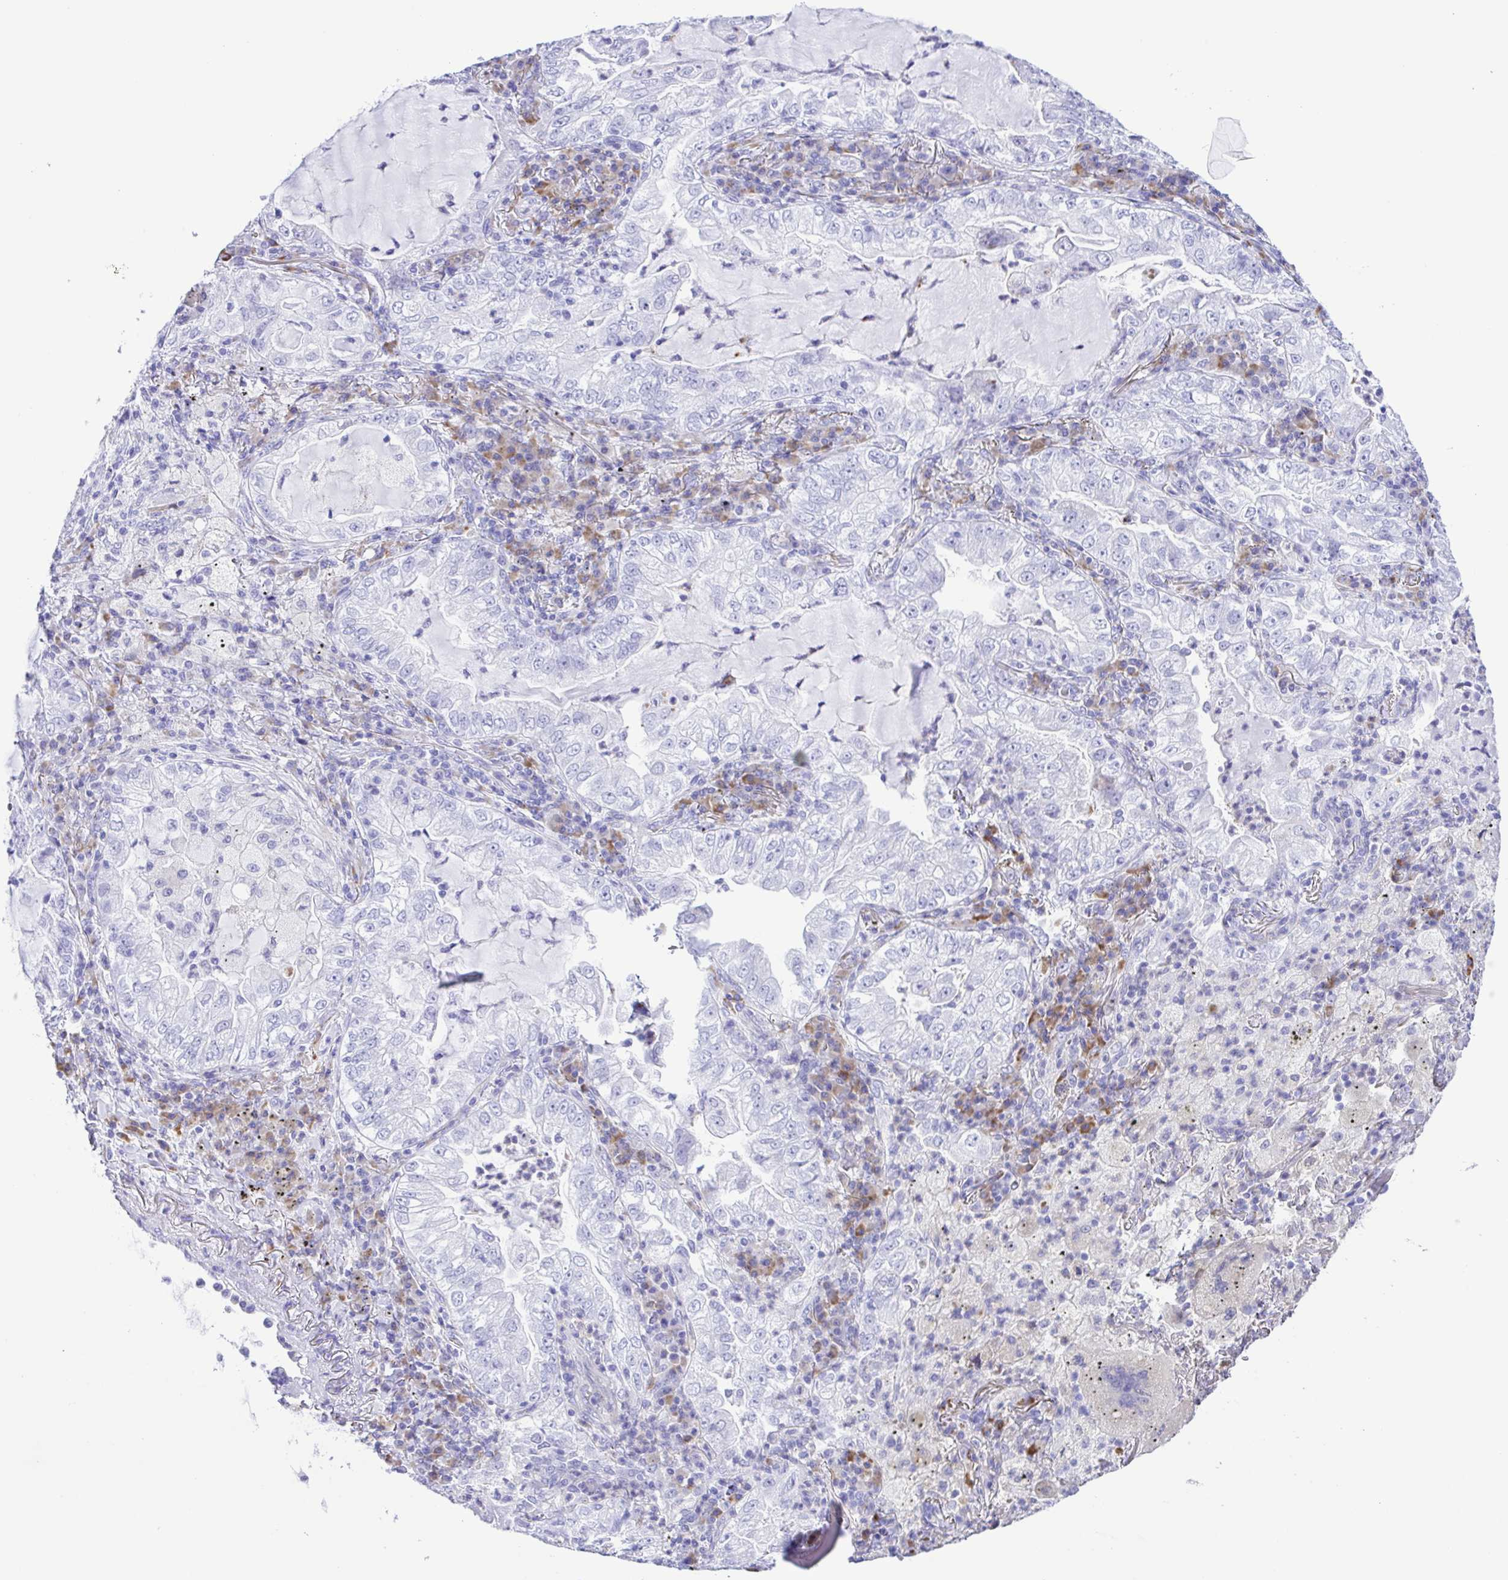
{"staining": {"intensity": "negative", "quantity": "none", "location": "none"}, "tissue": "lung cancer", "cell_type": "Tumor cells", "image_type": "cancer", "snomed": [{"axis": "morphology", "description": "Adenocarcinoma, NOS"}, {"axis": "topography", "description": "Lung"}], "caption": "Tumor cells are negative for brown protein staining in adenocarcinoma (lung).", "gene": "GPR17", "patient": {"sex": "female", "age": 73}}